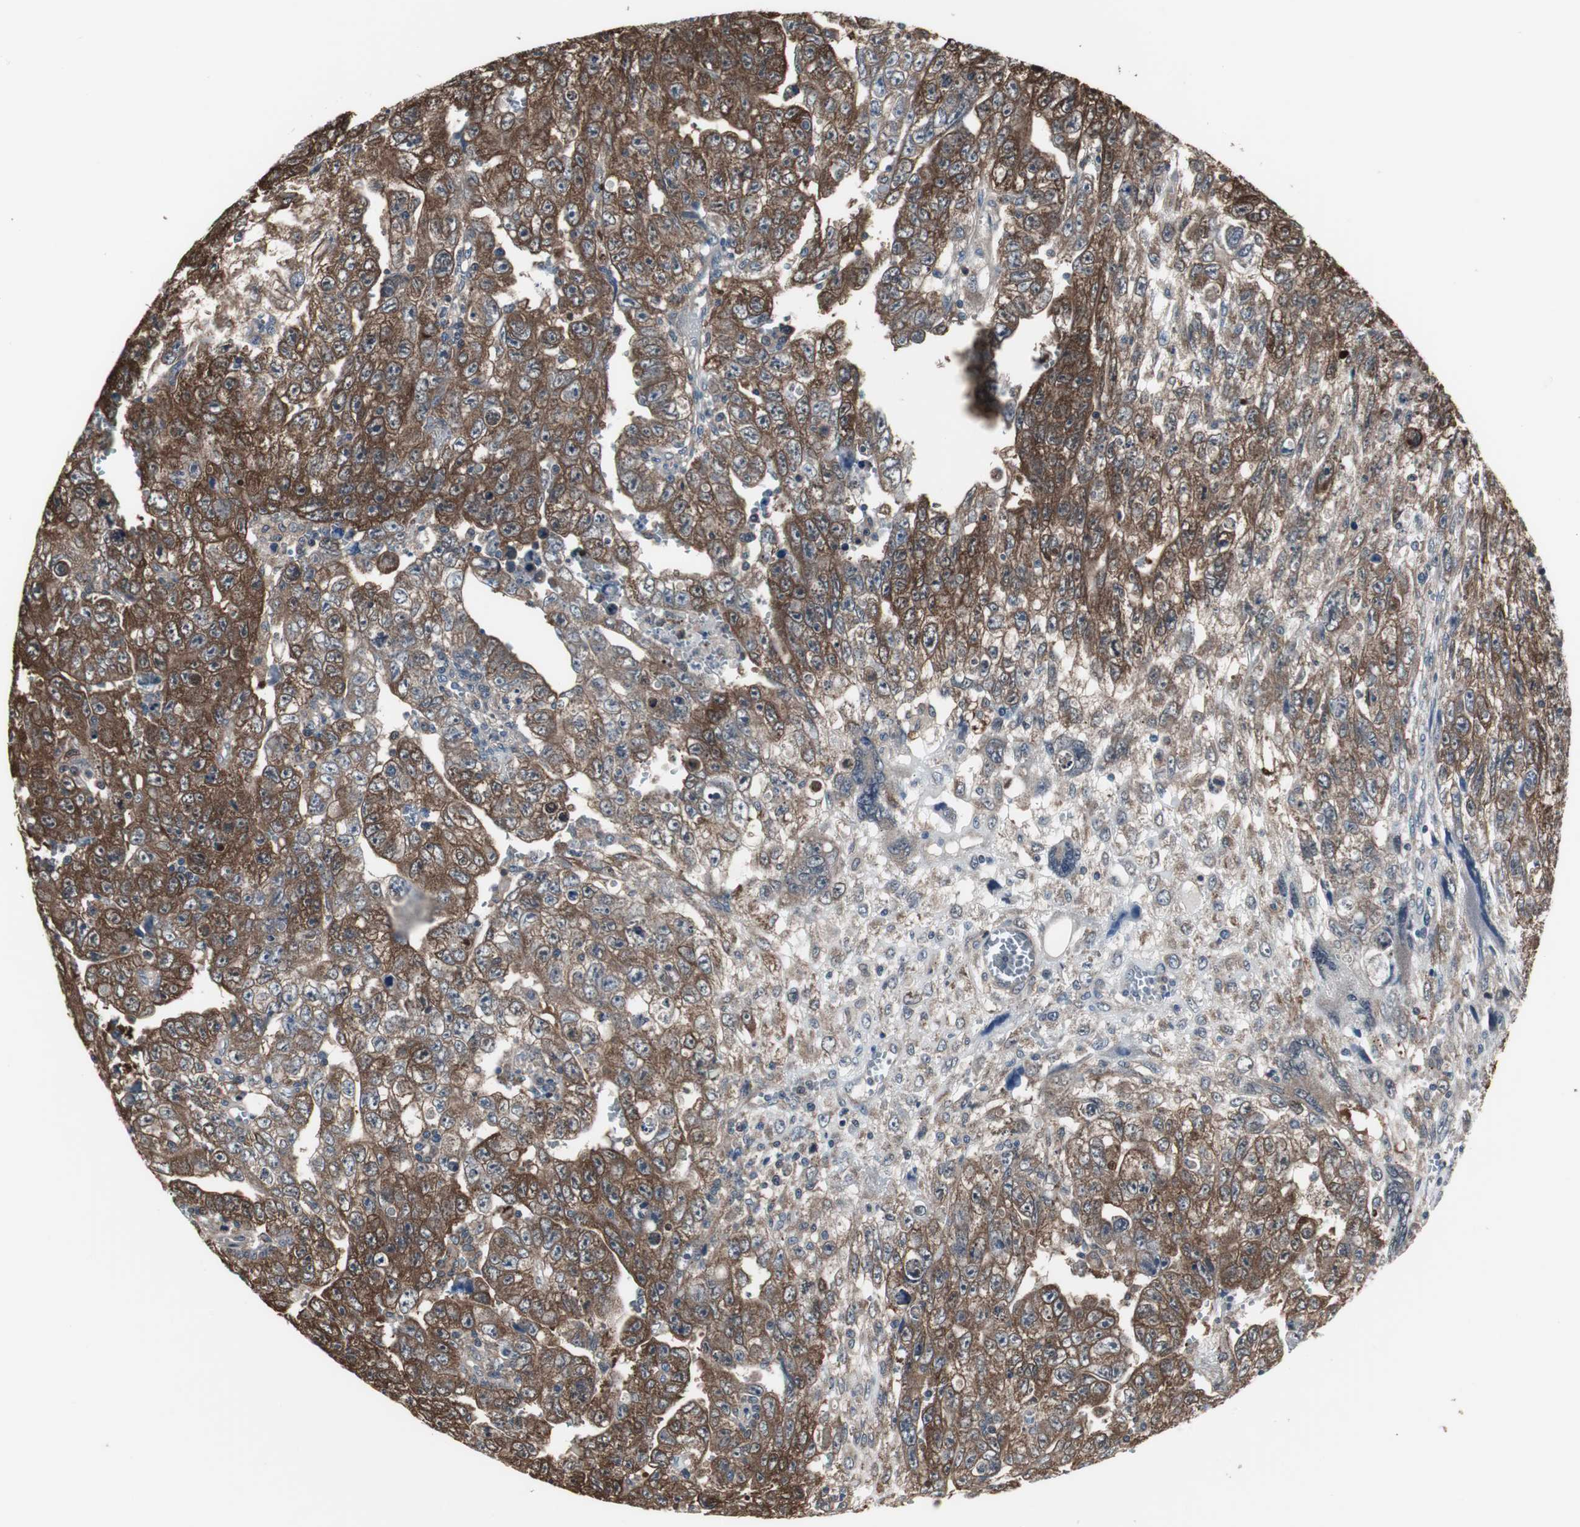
{"staining": {"intensity": "strong", "quantity": ">75%", "location": "cytoplasmic/membranous"}, "tissue": "testis cancer", "cell_type": "Tumor cells", "image_type": "cancer", "snomed": [{"axis": "morphology", "description": "Carcinoma, Embryonal, NOS"}, {"axis": "topography", "description": "Testis"}], "caption": "Immunohistochemistry image of human testis cancer (embryonal carcinoma) stained for a protein (brown), which reveals high levels of strong cytoplasmic/membranous expression in approximately >75% of tumor cells.", "gene": "ZSCAN22", "patient": {"sex": "male", "age": 28}}